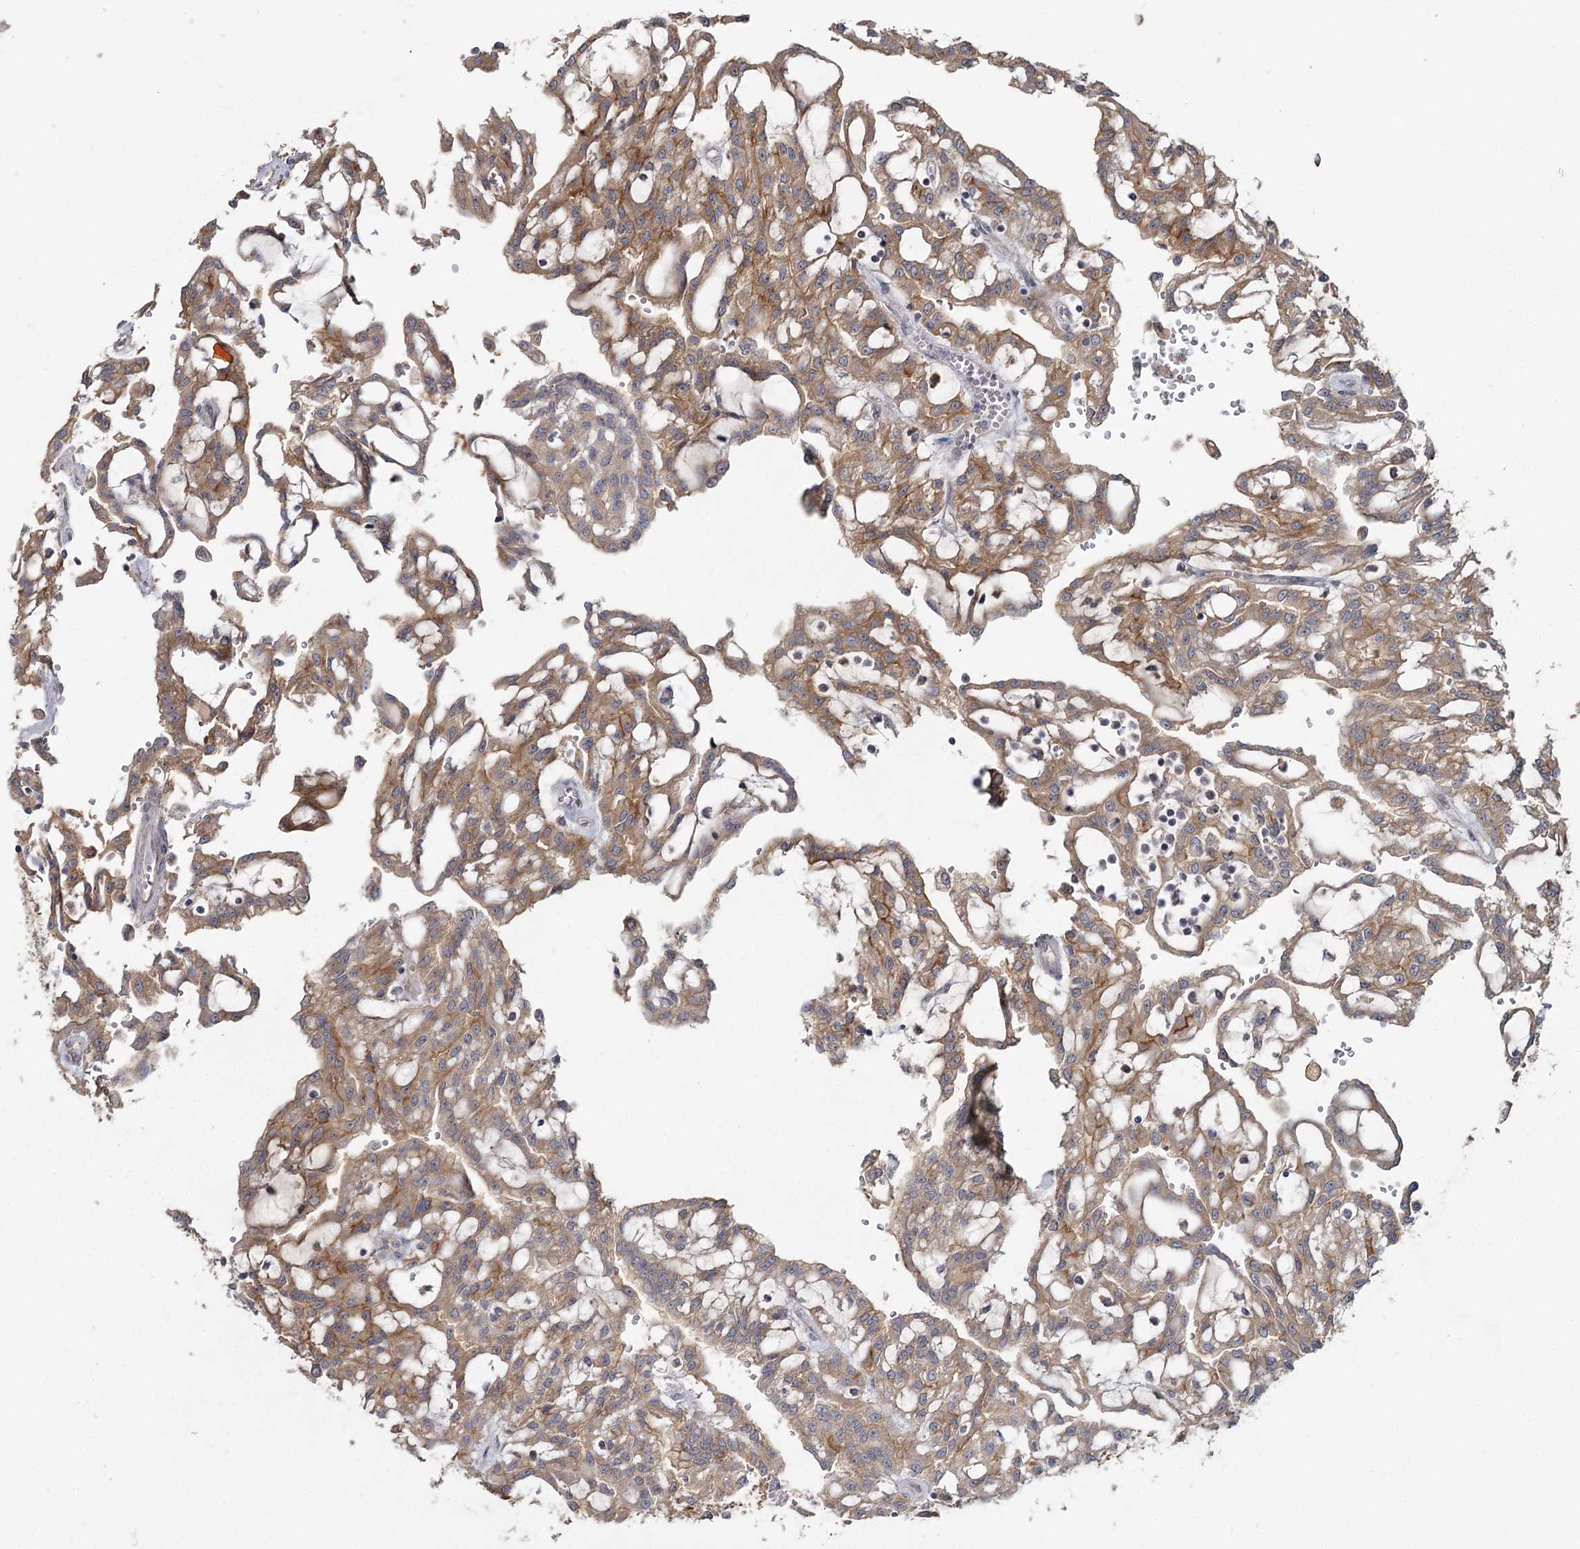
{"staining": {"intensity": "moderate", "quantity": "25%-75%", "location": "cytoplasmic/membranous"}, "tissue": "renal cancer", "cell_type": "Tumor cells", "image_type": "cancer", "snomed": [{"axis": "morphology", "description": "Adenocarcinoma, NOS"}, {"axis": "topography", "description": "Kidney"}], "caption": "Immunohistochemical staining of human renal cancer (adenocarcinoma) reveals medium levels of moderate cytoplasmic/membranous protein staining in about 25%-75% of tumor cells.", "gene": "ANGPTL5", "patient": {"sex": "male", "age": 63}}